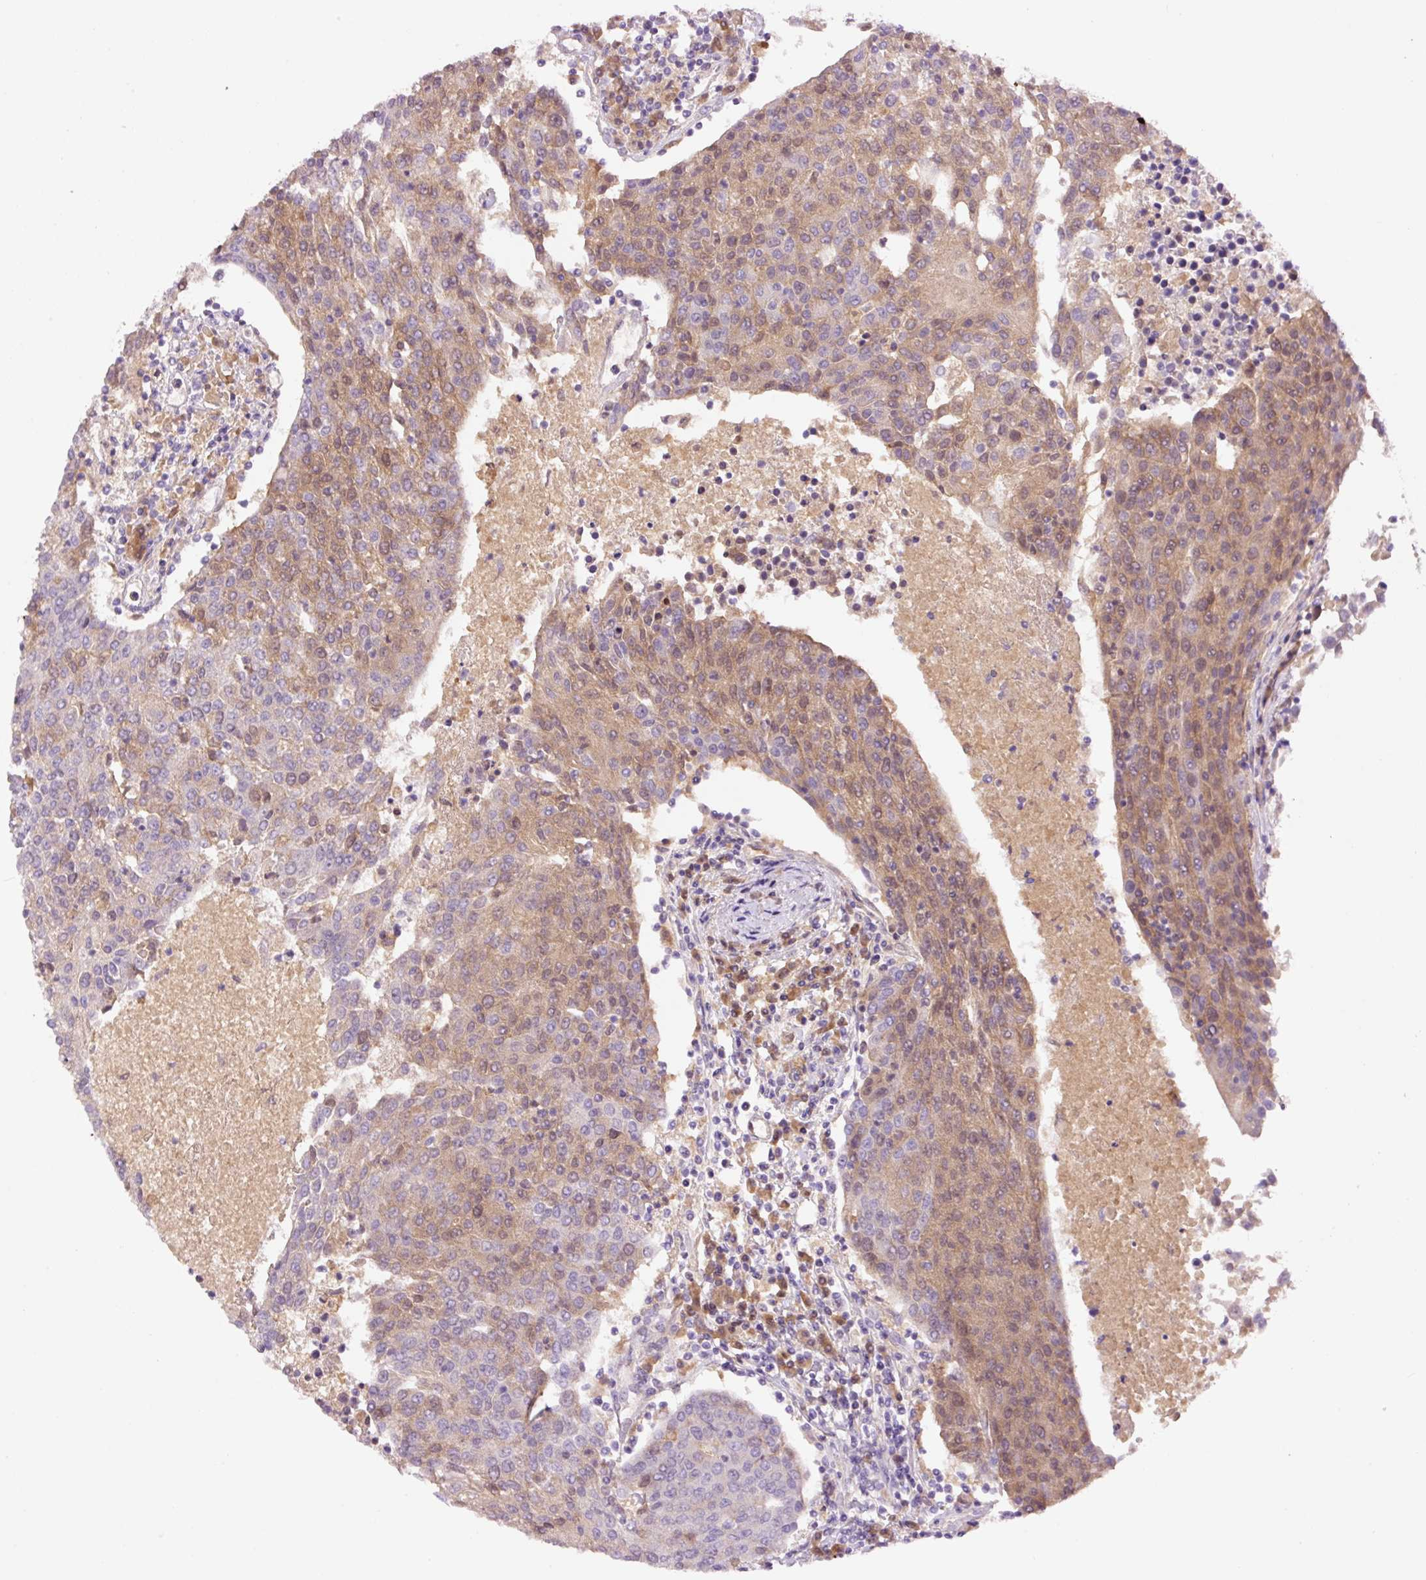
{"staining": {"intensity": "moderate", "quantity": "25%-75%", "location": "cytoplasmic/membranous"}, "tissue": "urothelial cancer", "cell_type": "Tumor cells", "image_type": "cancer", "snomed": [{"axis": "morphology", "description": "Urothelial carcinoma, High grade"}, {"axis": "topography", "description": "Urinary bladder"}], "caption": "The photomicrograph reveals staining of urothelial carcinoma (high-grade), revealing moderate cytoplasmic/membranous protein expression (brown color) within tumor cells.", "gene": "DPPA4", "patient": {"sex": "female", "age": 85}}